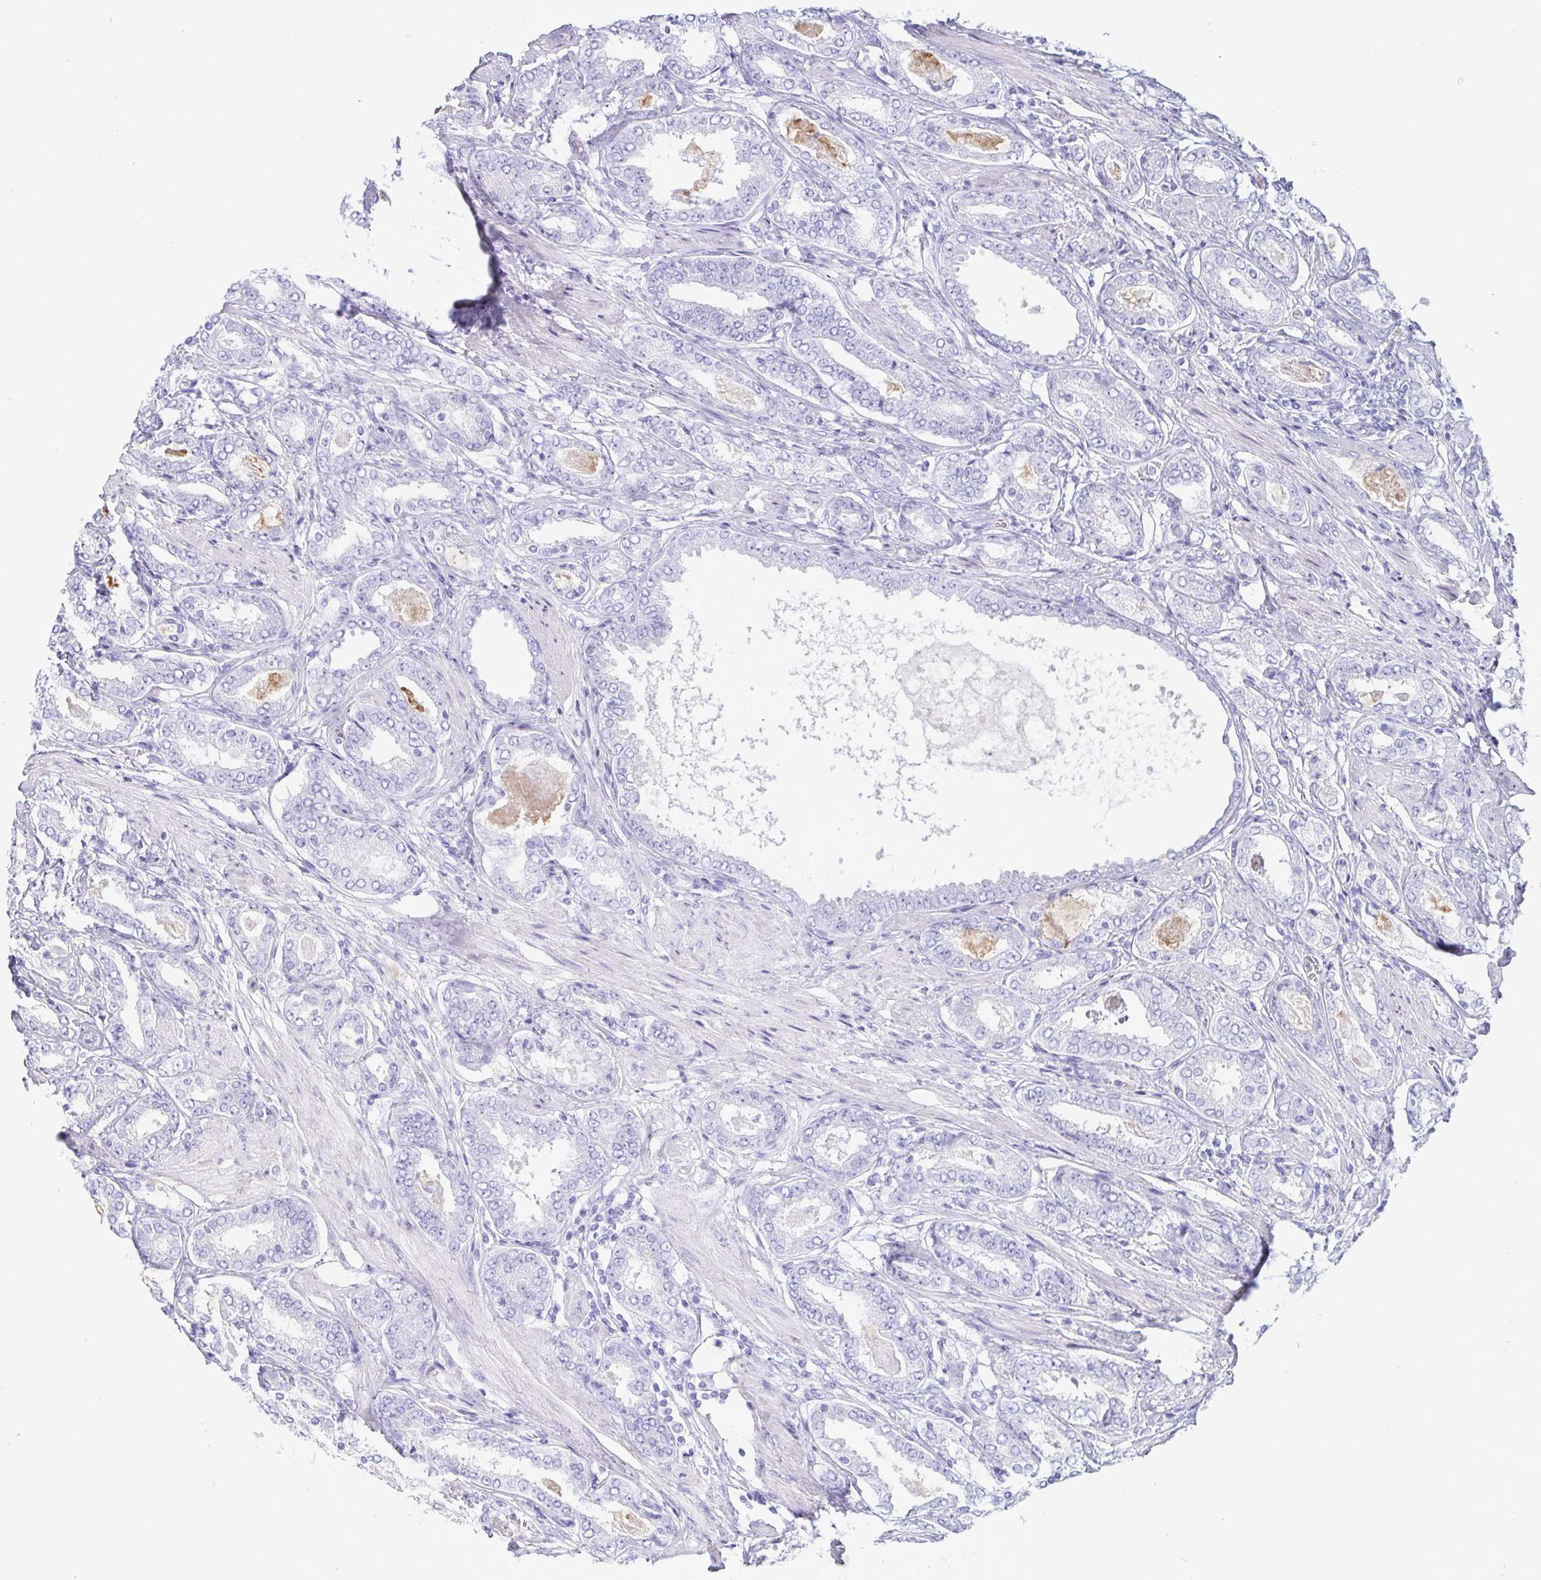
{"staining": {"intensity": "negative", "quantity": "none", "location": "none"}, "tissue": "prostate cancer", "cell_type": "Tumor cells", "image_type": "cancer", "snomed": [{"axis": "morphology", "description": "Adenocarcinoma, High grade"}, {"axis": "topography", "description": "Prostate"}], "caption": "Prostate cancer was stained to show a protein in brown. There is no significant expression in tumor cells. (Brightfield microscopy of DAB IHC at high magnification).", "gene": "TEX19", "patient": {"sex": "male", "age": 63}}